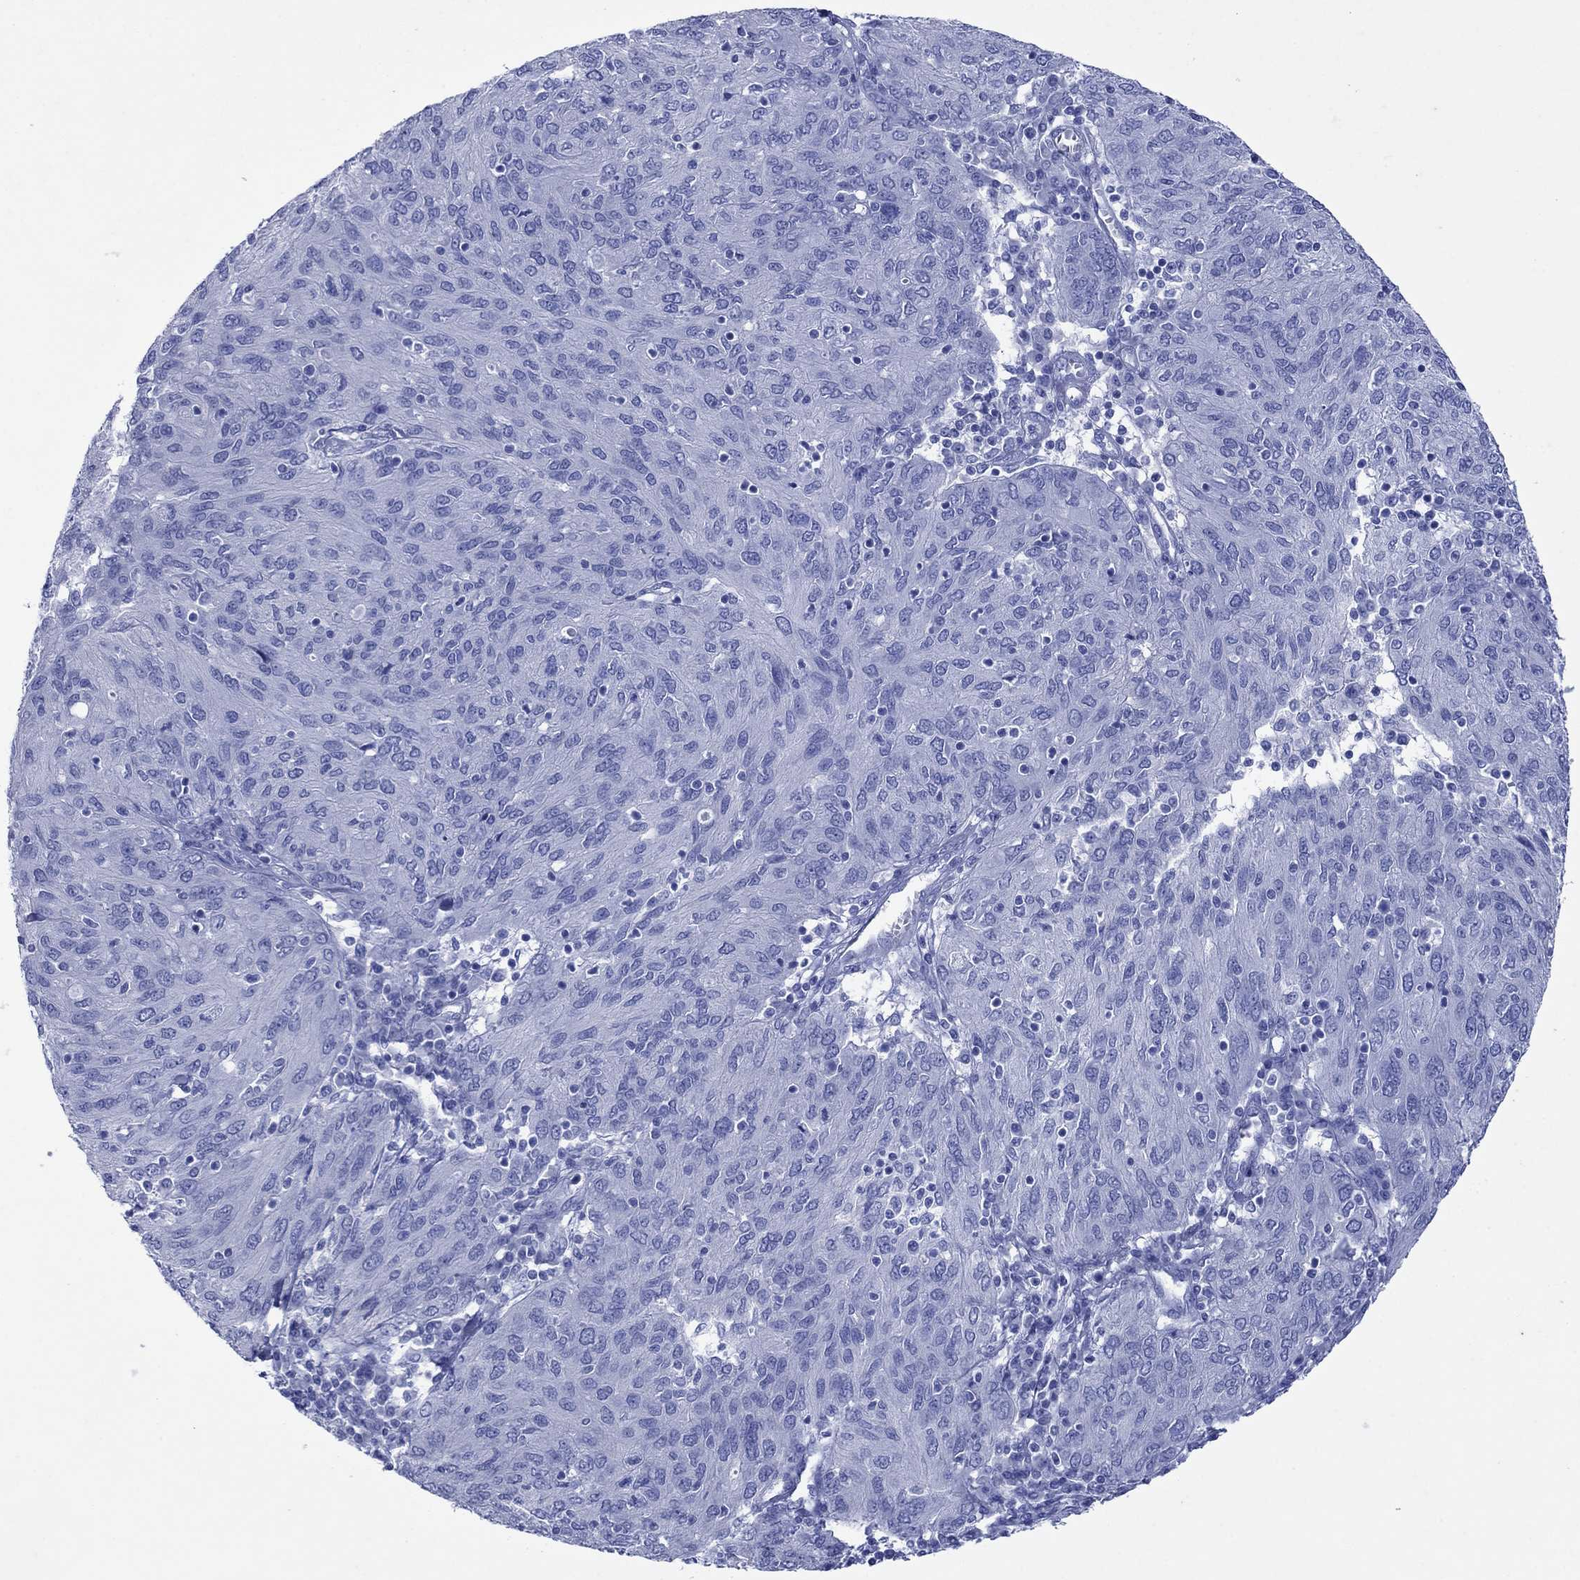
{"staining": {"intensity": "negative", "quantity": "none", "location": "none"}, "tissue": "ovarian cancer", "cell_type": "Tumor cells", "image_type": "cancer", "snomed": [{"axis": "morphology", "description": "Carcinoma, endometroid"}, {"axis": "topography", "description": "Ovary"}], "caption": "A high-resolution micrograph shows immunohistochemistry (IHC) staining of endometroid carcinoma (ovarian), which exhibits no significant expression in tumor cells.", "gene": "ATP4A", "patient": {"sex": "female", "age": 50}}